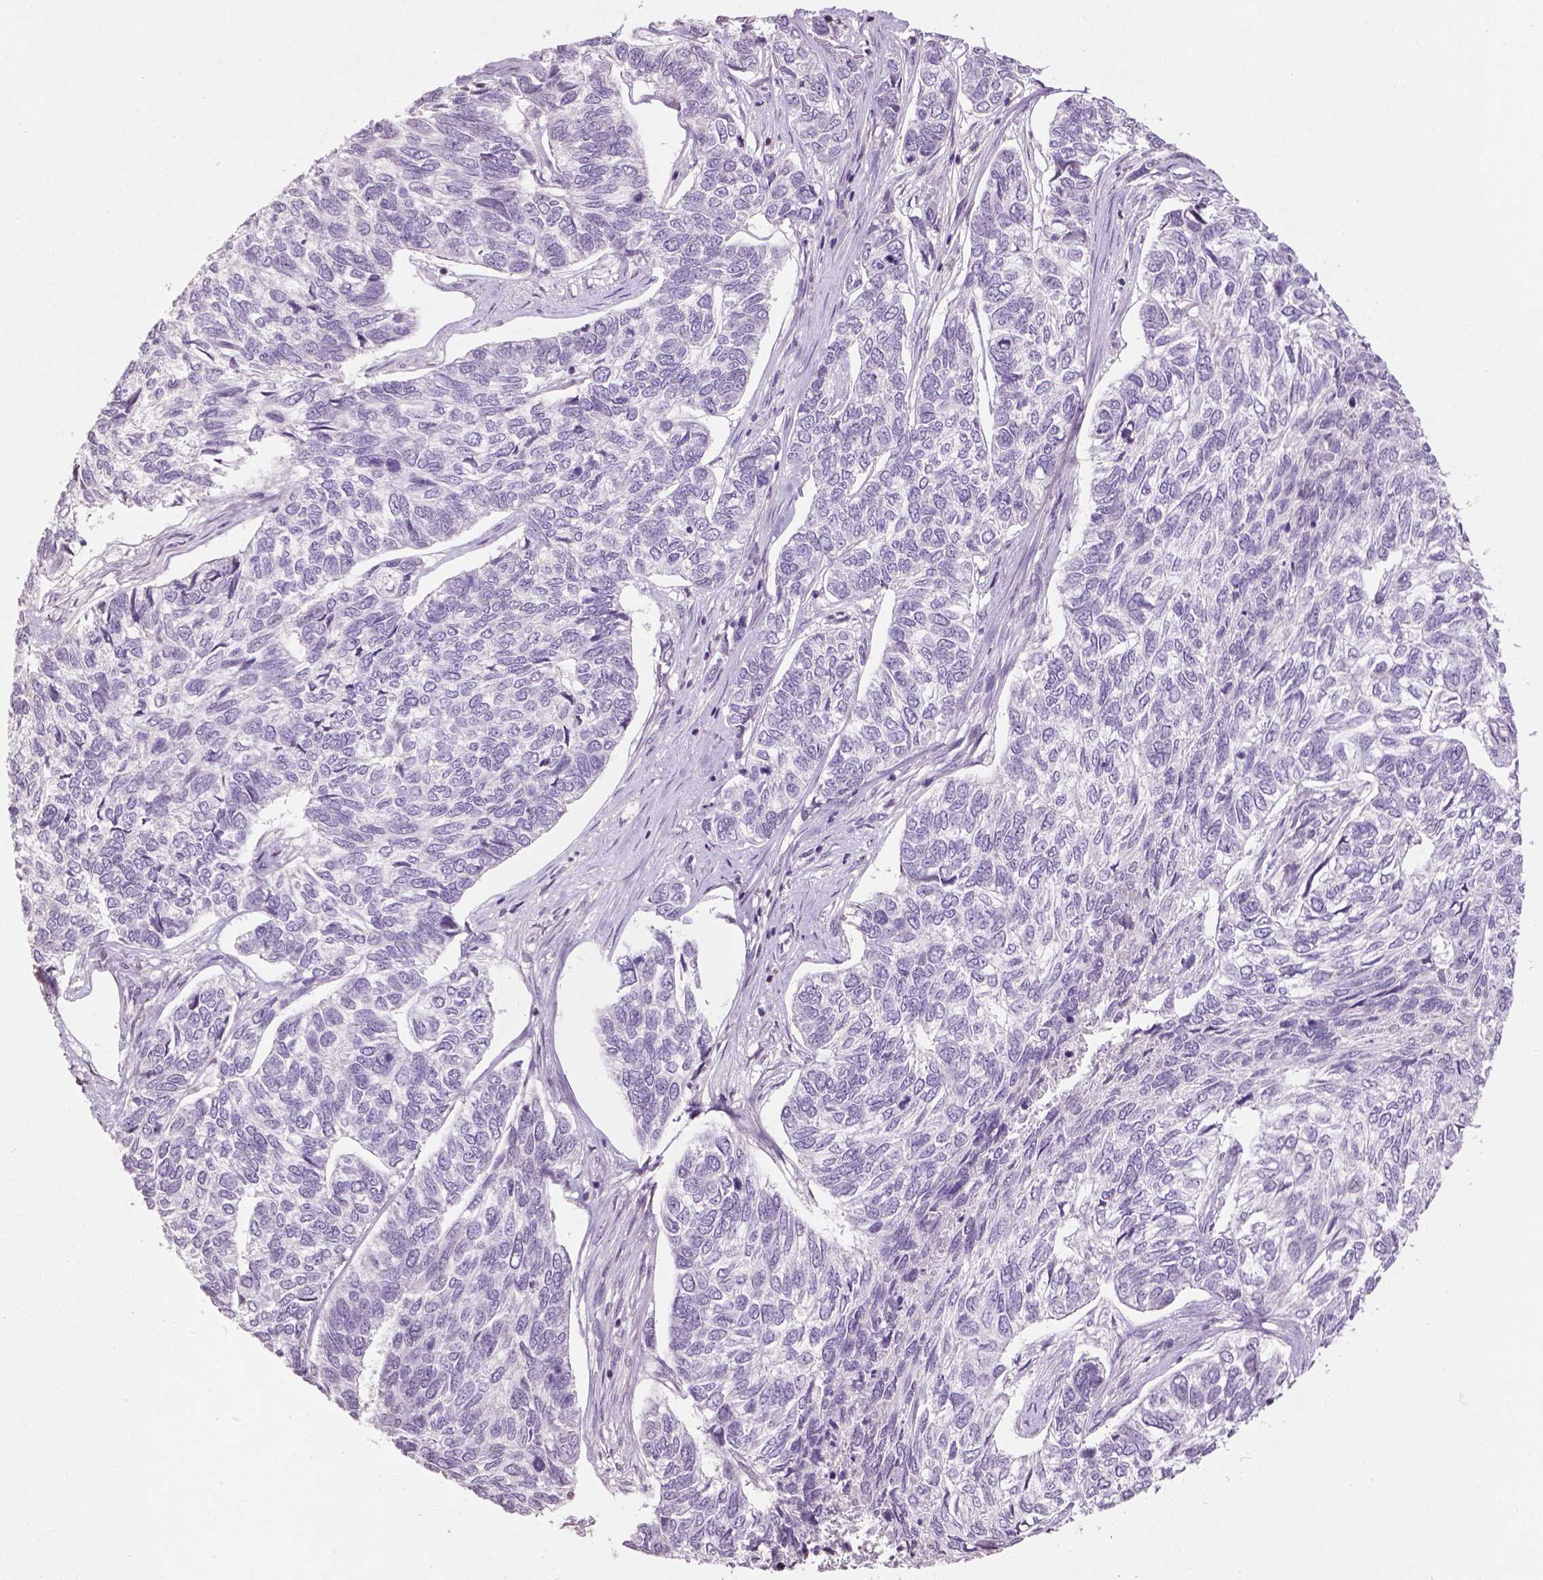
{"staining": {"intensity": "negative", "quantity": "none", "location": "none"}, "tissue": "skin cancer", "cell_type": "Tumor cells", "image_type": "cancer", "snomed": [{"axis": "morphology", "description": "Basal cell carcinoma"}, {"axis": "topography", "description": "Skin"}], "caption": "An IHC micrograph of skin basal cell carcinoma is shown. There is no staining in tumor cells of skin basal cell carcinoma.", "gene": "NTNG2", "patient": {"sex": "female", "age": 65}}